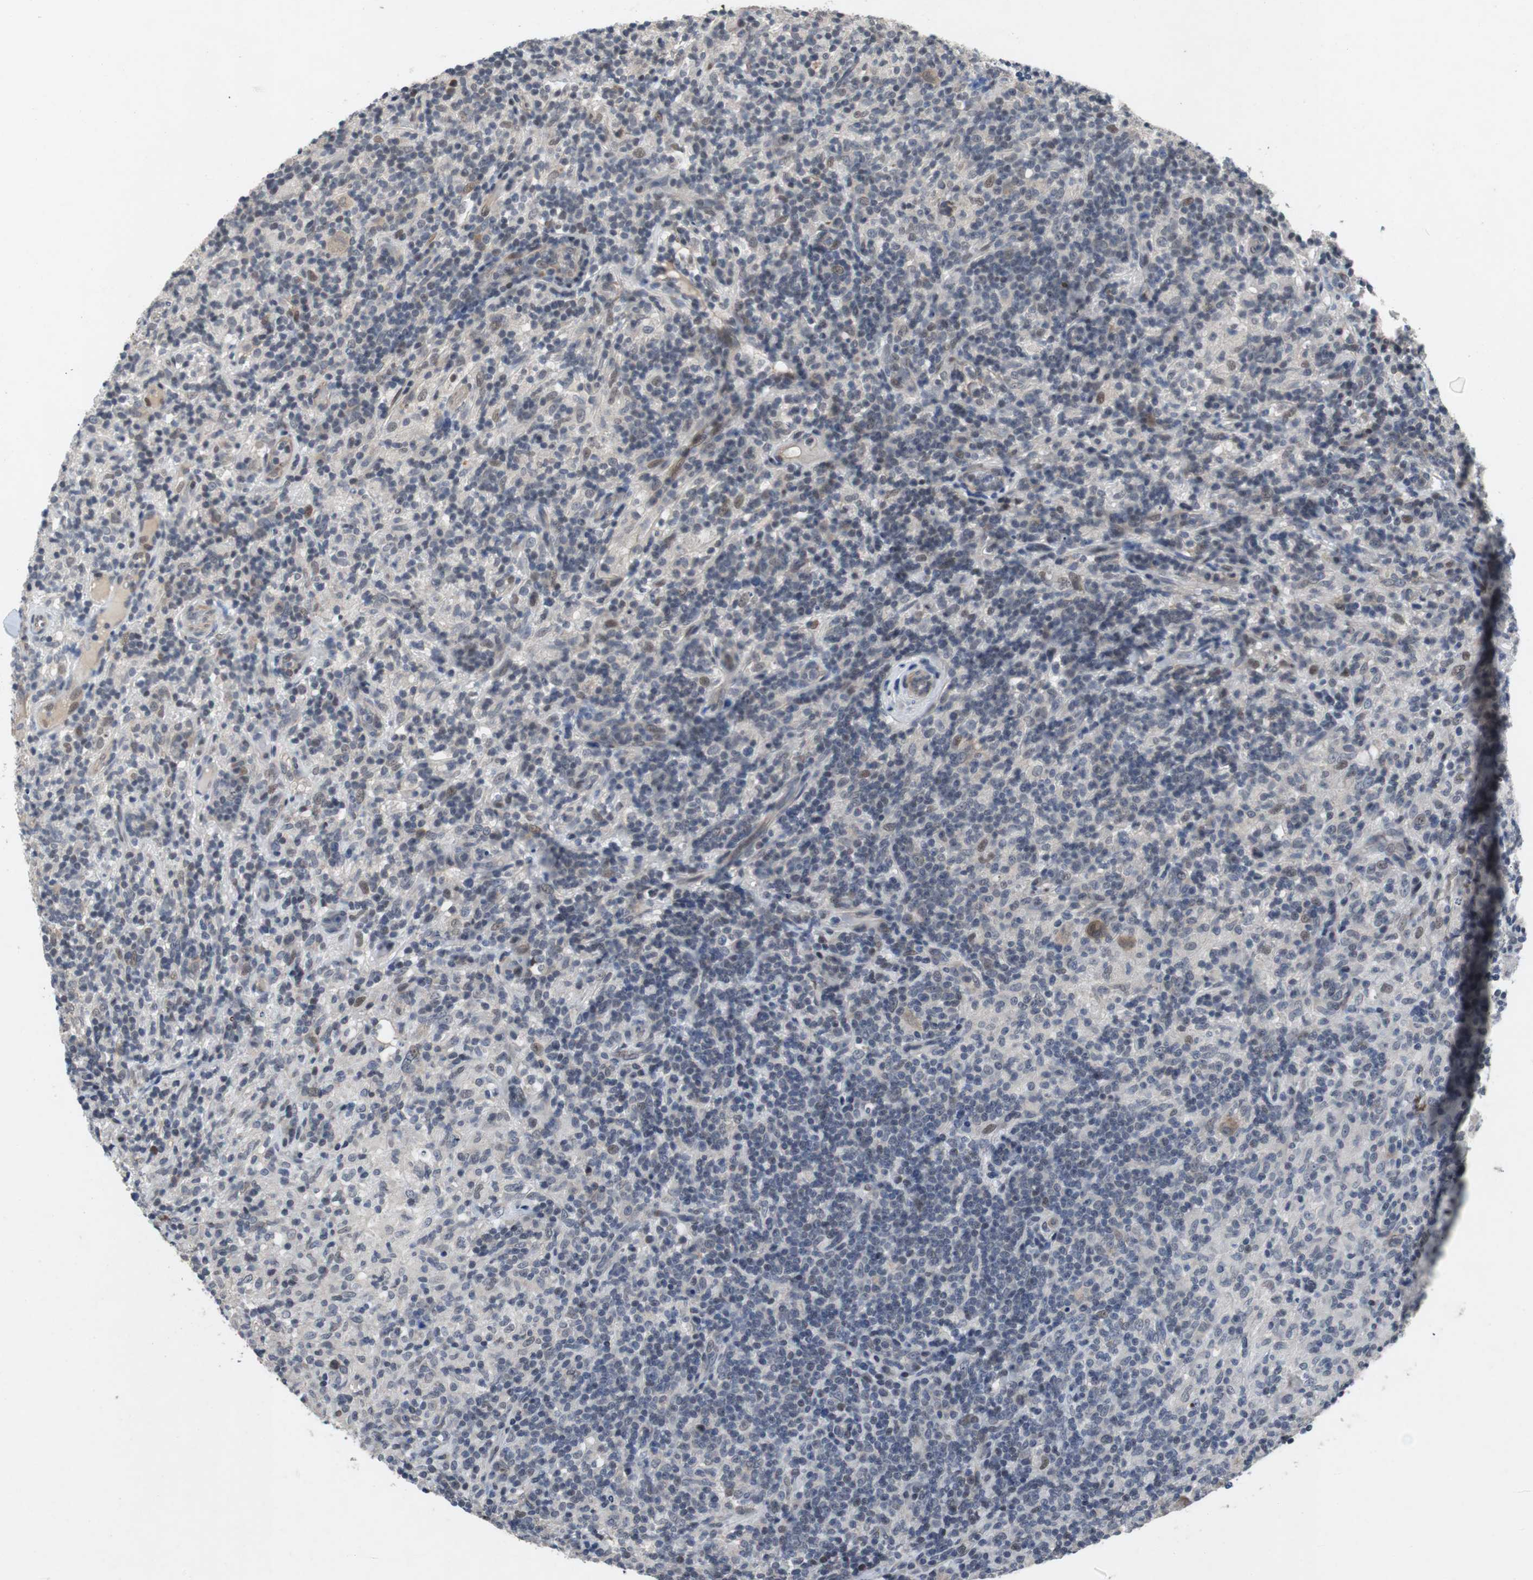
{"staining": {"intensity": "weak", "quantity": "<25%", "location": "cytoplasmic/membranous,nuclear"}, "tissue": "lymphoma", "cell_type": "Tumor cells", "image_type": "cancer", "snomed": [{"axis": "morphology", "description": "Hodgkin's disease, NOS"}, {"axis": "topography", "description": "Lymph node"}], "caption": "IHC histopathology image of human lymphoma stained for a protein (brown), which demonstrates no staining in tumor cells. (DAB (3,3'-diaminobenzidine) immunohistochemistry (IHC), high magnification).", "gene": "TP63", "patient": {"sex": "male", "age": 70}}